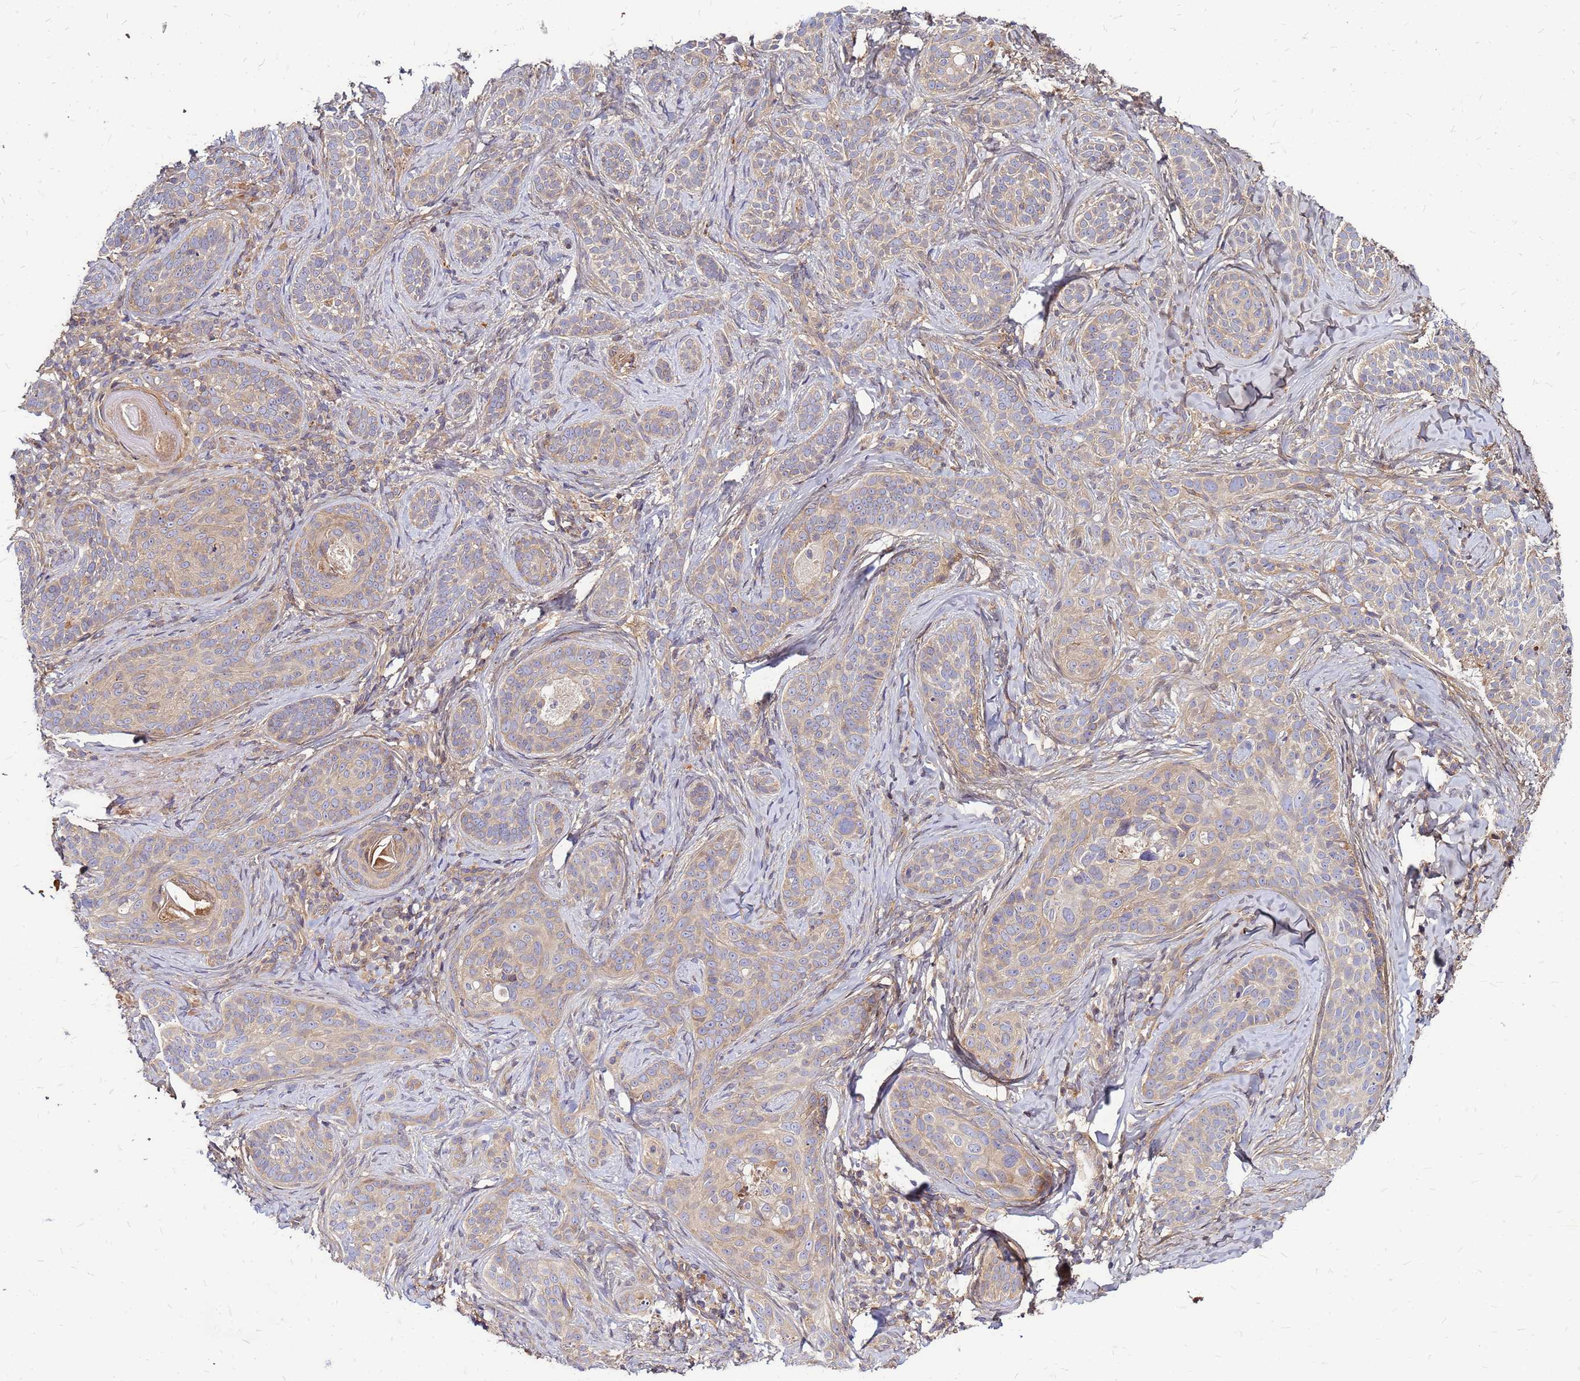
{"staining": {"intensity": "weak", "quantity": "25%-75%", "location": "cytoplasmic/membranous"}, "tissue": "skin cancer", "cell_type": "Tumor cells", "image_type": "cancer", "snomed": [{"axis": "morphology", "description": "Basal cell carcinoma"}, {"axis": "topography", "description": "Skin"}], "caption": "IHC photomicrograph of human skin basal cell carcinoma stained for a protein (brown), which demonstrates low levels of weak cytoplasmic/membranous expression in approximately 25%-75% of tumor cells.", "gene": "CYBC1", "patient": {"sex": "male", "age": 71}}